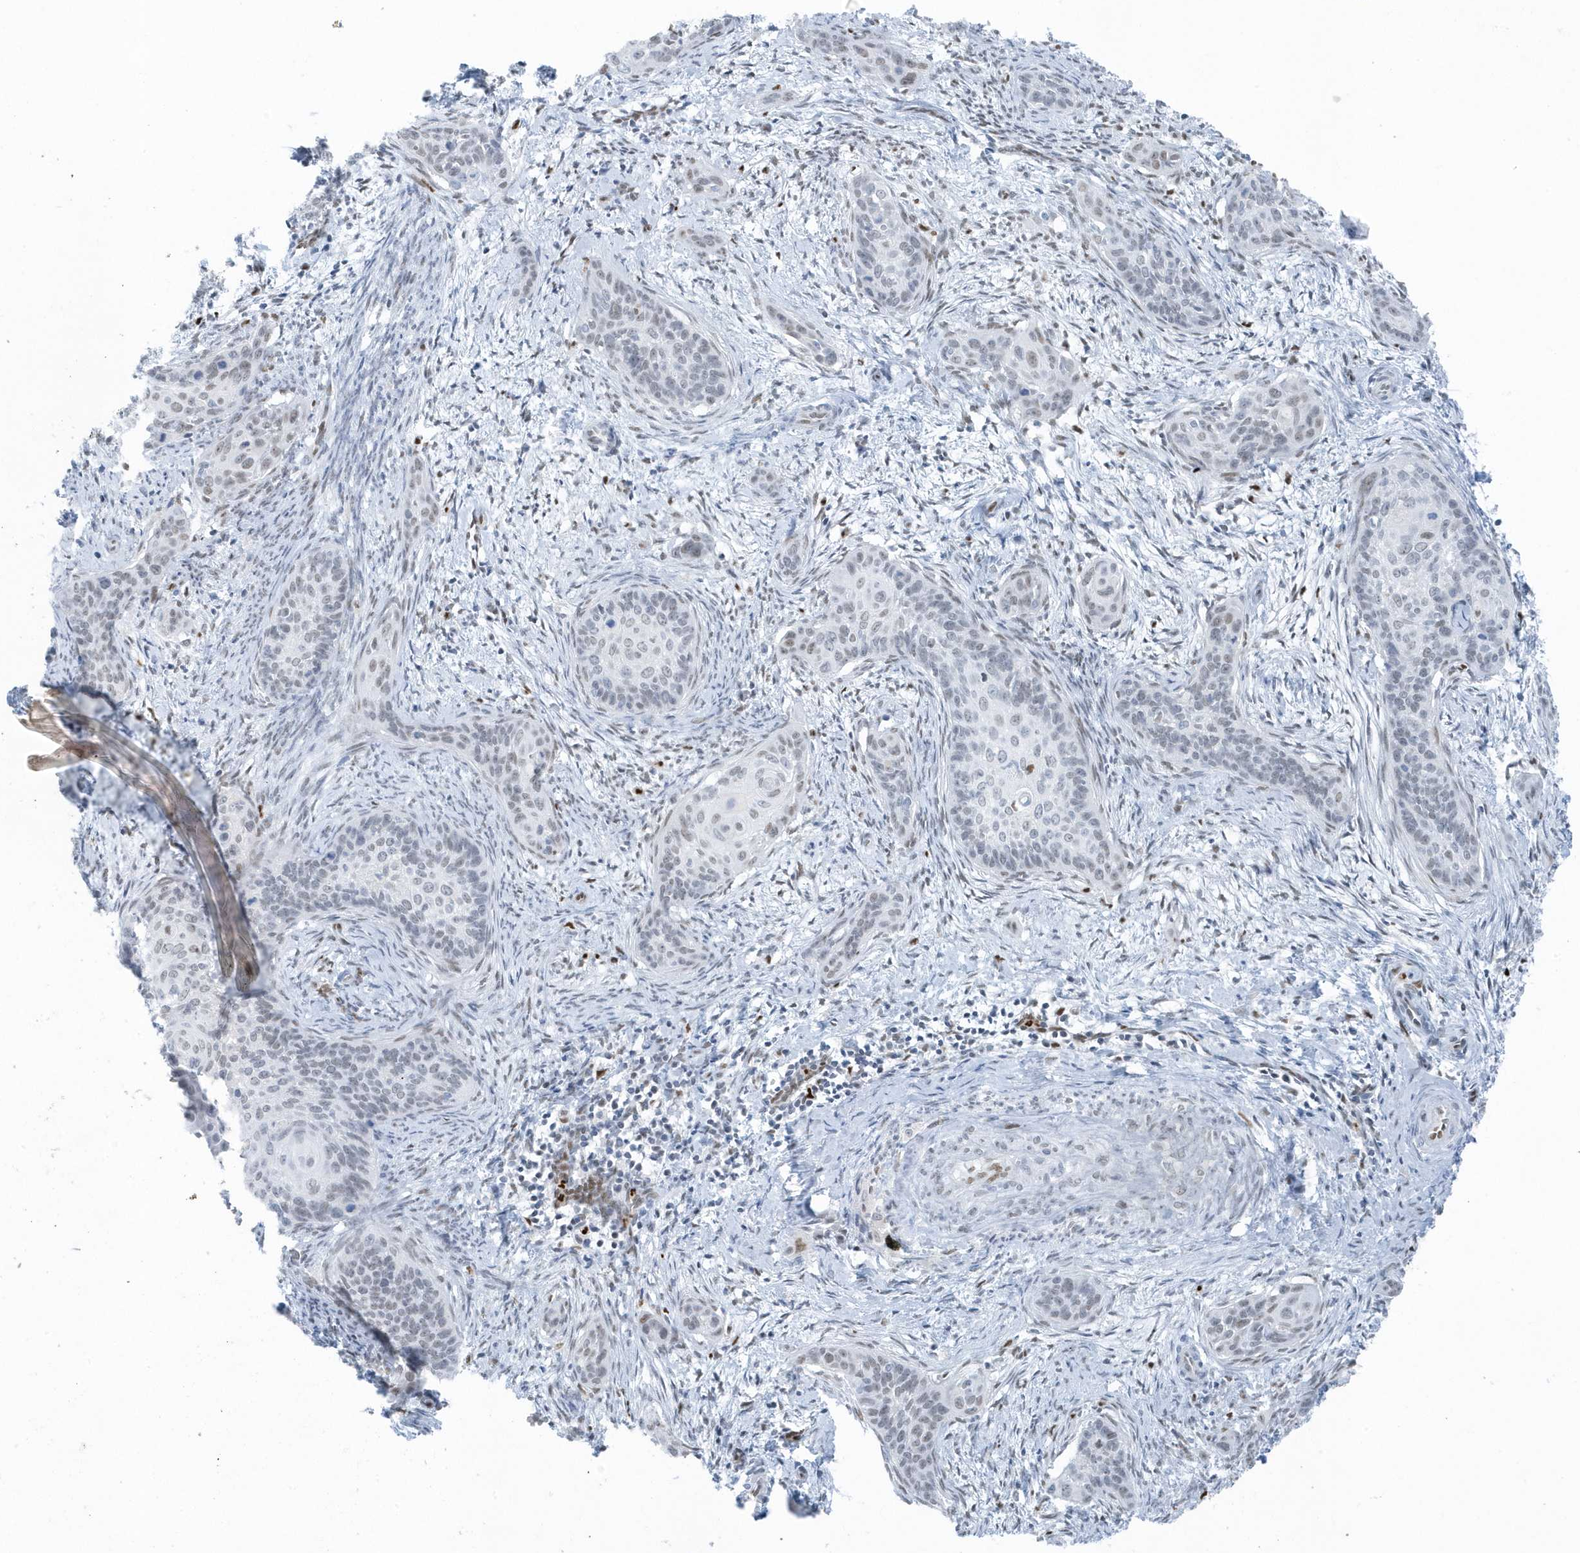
{"staining": {"intensity": "negative", "quantity": "none", "location": "none"}, "tissue": "cervical cancer", "cell_type": "Tumor cells", "image_type": "cancer", "snomed": [{"axis": "morphology", "description": "Squamous cell carcinoma, NOS"}, {"axis": "topography", "description": "Cervix"}], "caption": "Human cervical cancer (squamous cell carcinoma) stained for a protein using immunohistochemistry displays no staining in tumor cells.", "gene": "SMIM34", "patient": {"sex": "female", "age": 33}}